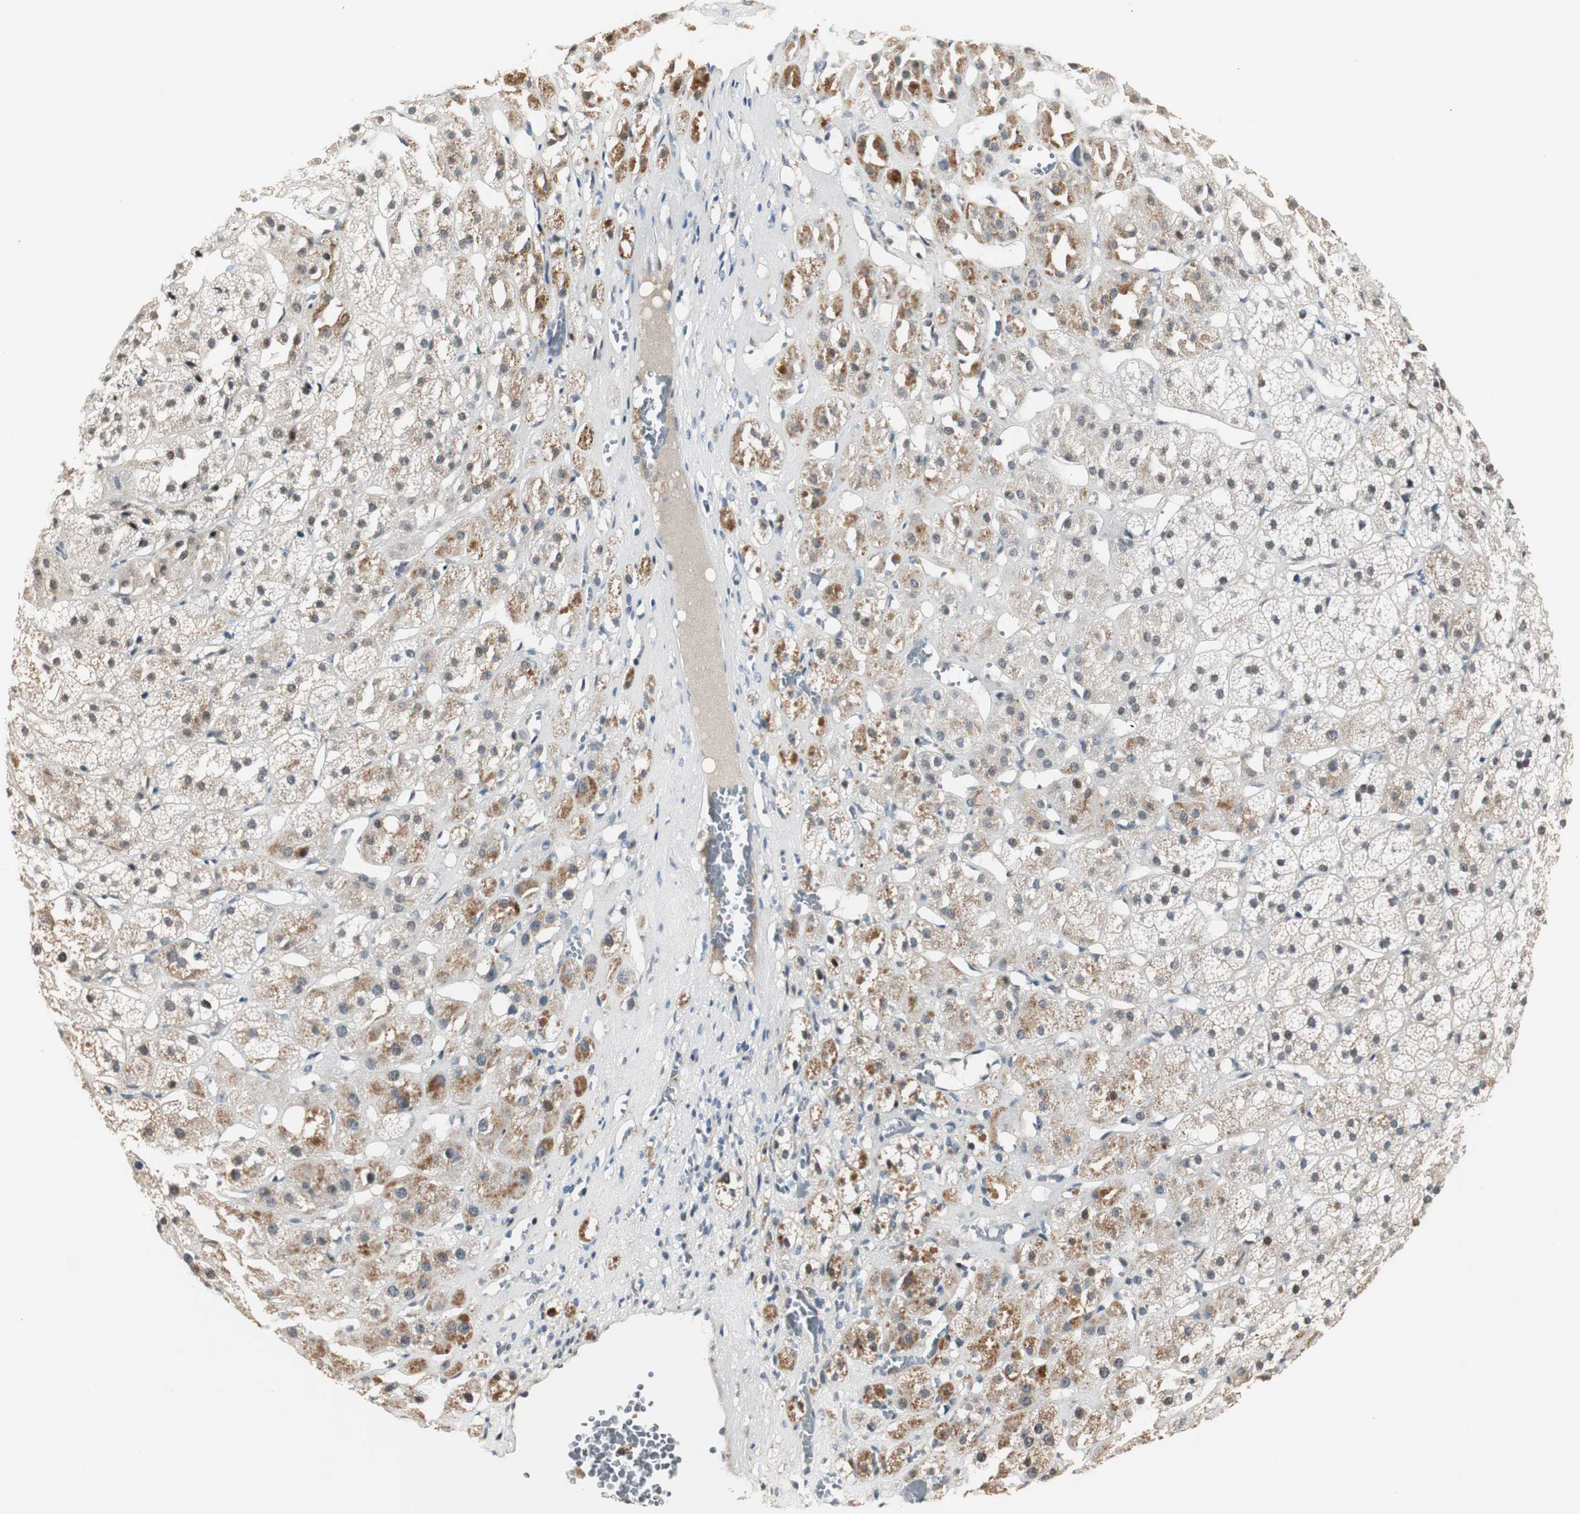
{"staining": {"intensity": "strong", "quantity": ">75%", "location": "cytoplasmic/membranous,nuclear"}, "tissue": "adrenal gland", "cell_type": "Glandular cells", "image_type": "normal", "snomed": [{"axis": "morphology", "description": "Normal tissue, NOS"}, {"axis": "topography", "description": "Adrenal gland"}], "caption": "The micrograph shows immunohistochemical staining of unremarkable adrenal gland. There is strong cytoplasmic/membranous,nuclear staining is present in about >75% of glandular cells.", "gene": "RAD1", "patient": {"sex": "female", "age": 71}}